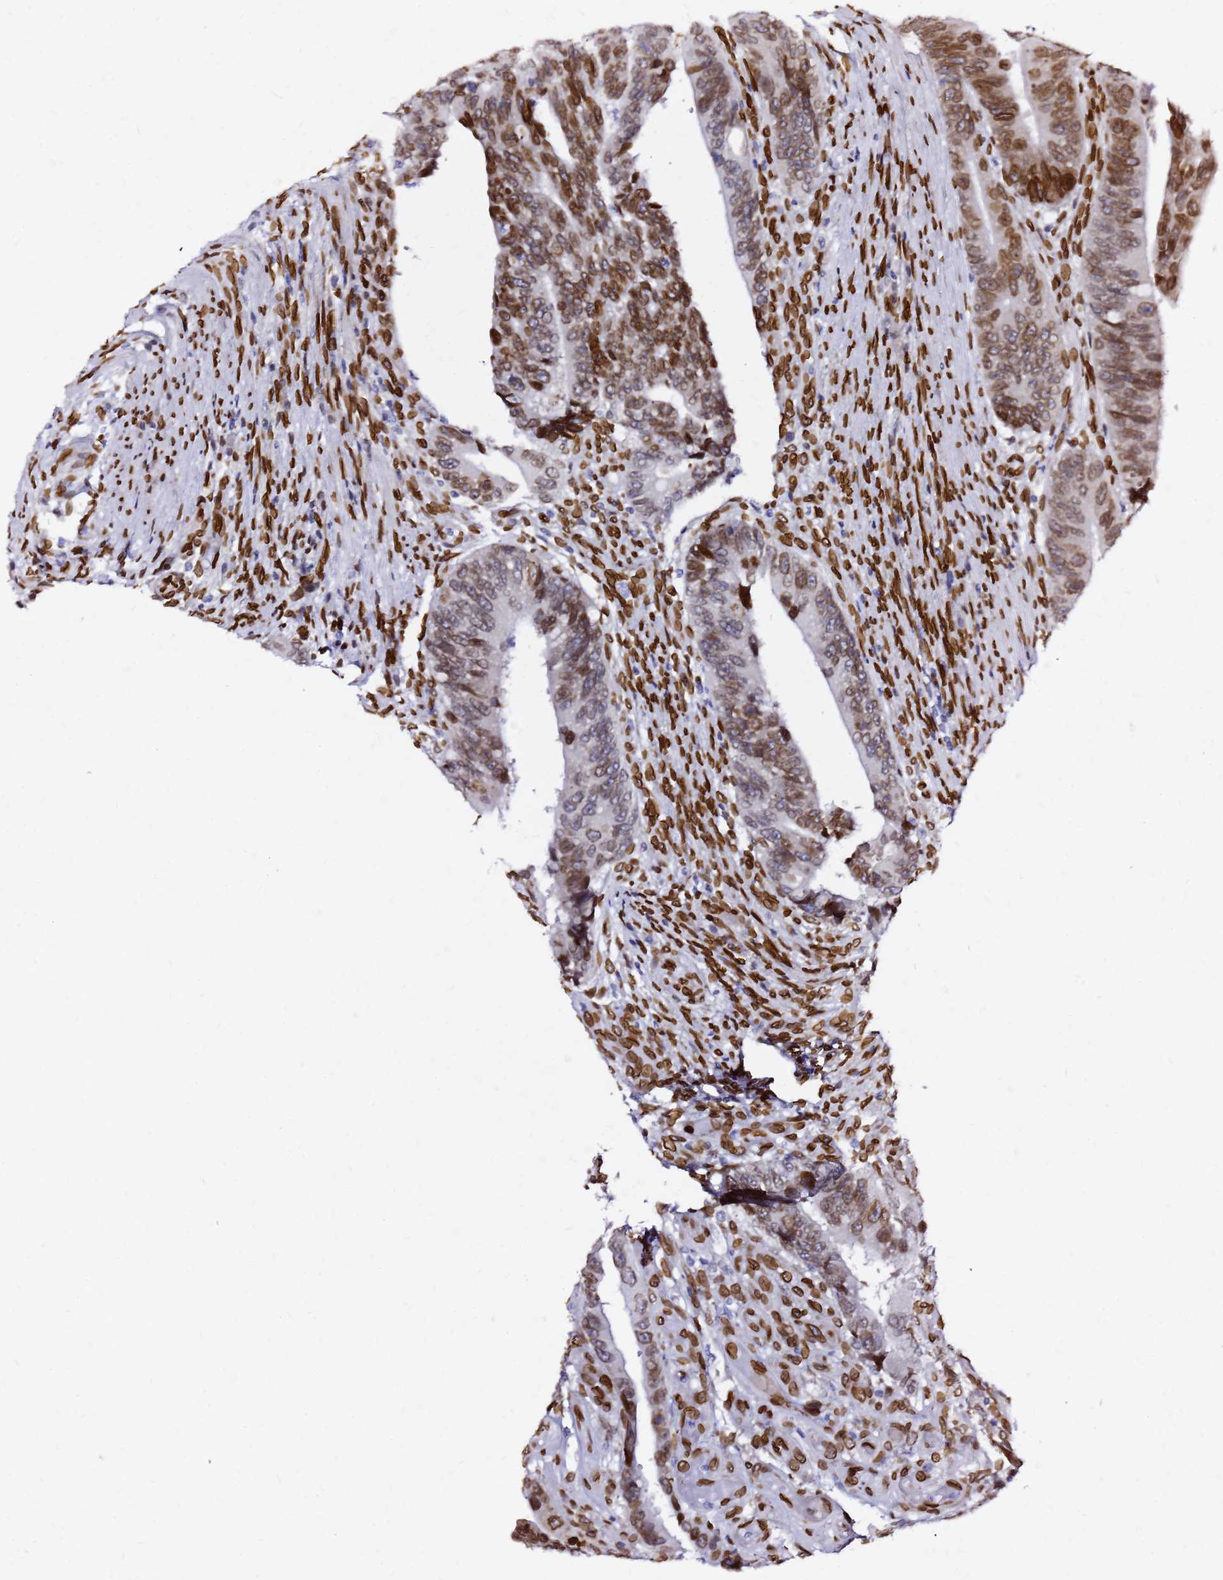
{"staining": {"intensity": "moderate", "quantity": "25%-75%", "location": "cytoplasmic/membranous,nuclear"}, "tissue": "colorectal cancer", "cell_type": "Tumor cells", "image_type": "cancer", "snomed": [{"axis": "morphology", "description": "Adenocarcinoma, NOS"}, {"axis": "topography", "description": "Colon"}], "caption": "Immunohistochemical staining of colorectal adenocarcinoma displays medium levels of moderate cytoplasmic/membranous and nuclear positivity in about 25%-75% of tumor cells. (Brightfield microscopy of DAB IHC at high magnification).", "gene": "C6orf141", "patient": {"sex": "male", "age": 87}}